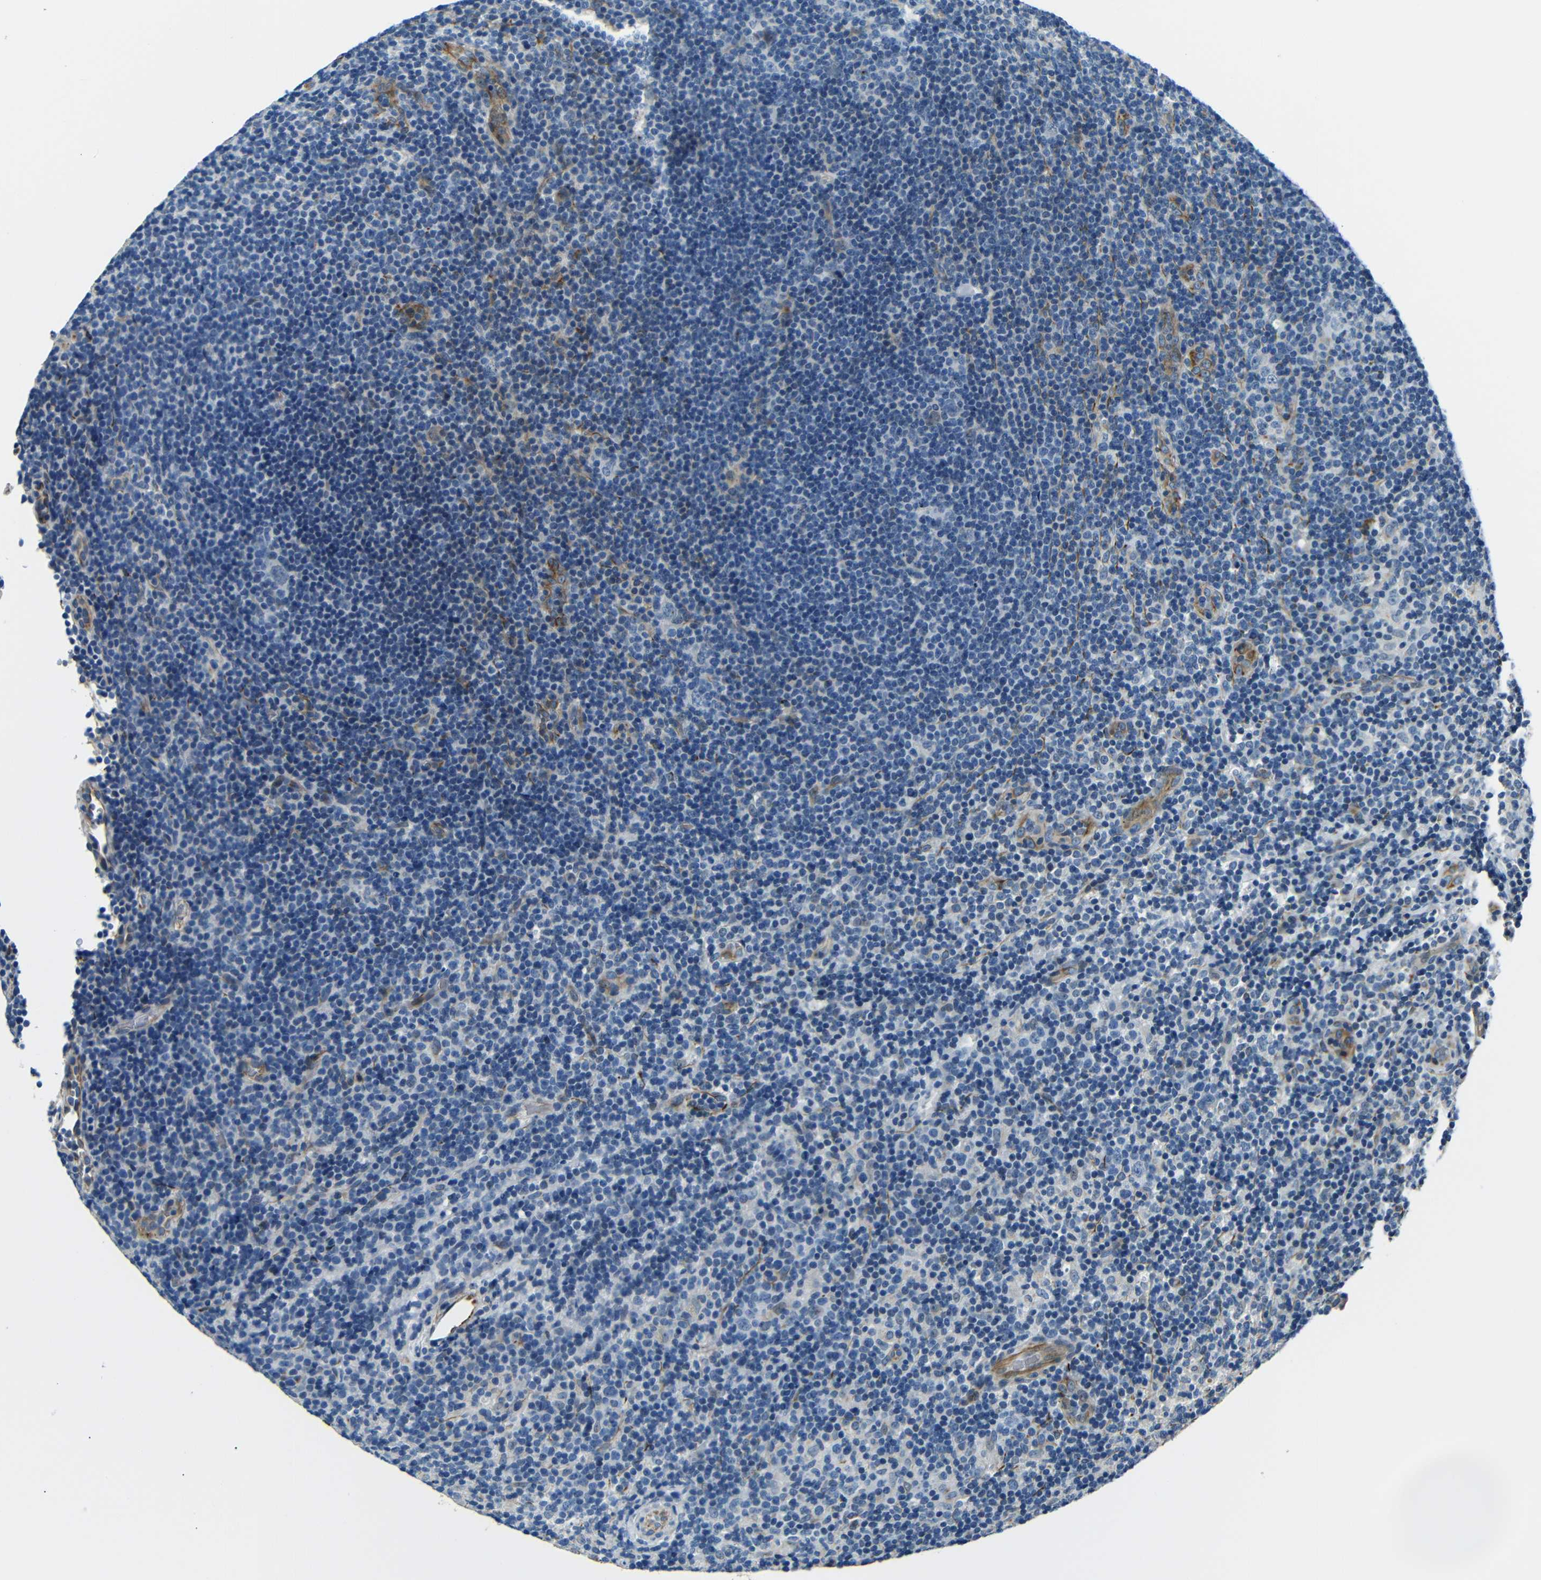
{"staining": {"intensity": "negative", "quantity": "none", "location": "none"}, "tissue": "lymphoma", "cell_type": "Tumor cells", "image_type": "cancer", "snomed": [{"axis": "morphology", "description": "Hodgkin's disease, NOS"}, {"axis": "topography", "description": "Lymph node"}], "caption": "A high-resolution image shows immunohistochemistry (IHC) staining of lymphoma, which shows no significant expression in tumor cells.", "gene": "TAFA1", "patient": {"sex": "female", "age": 57}}